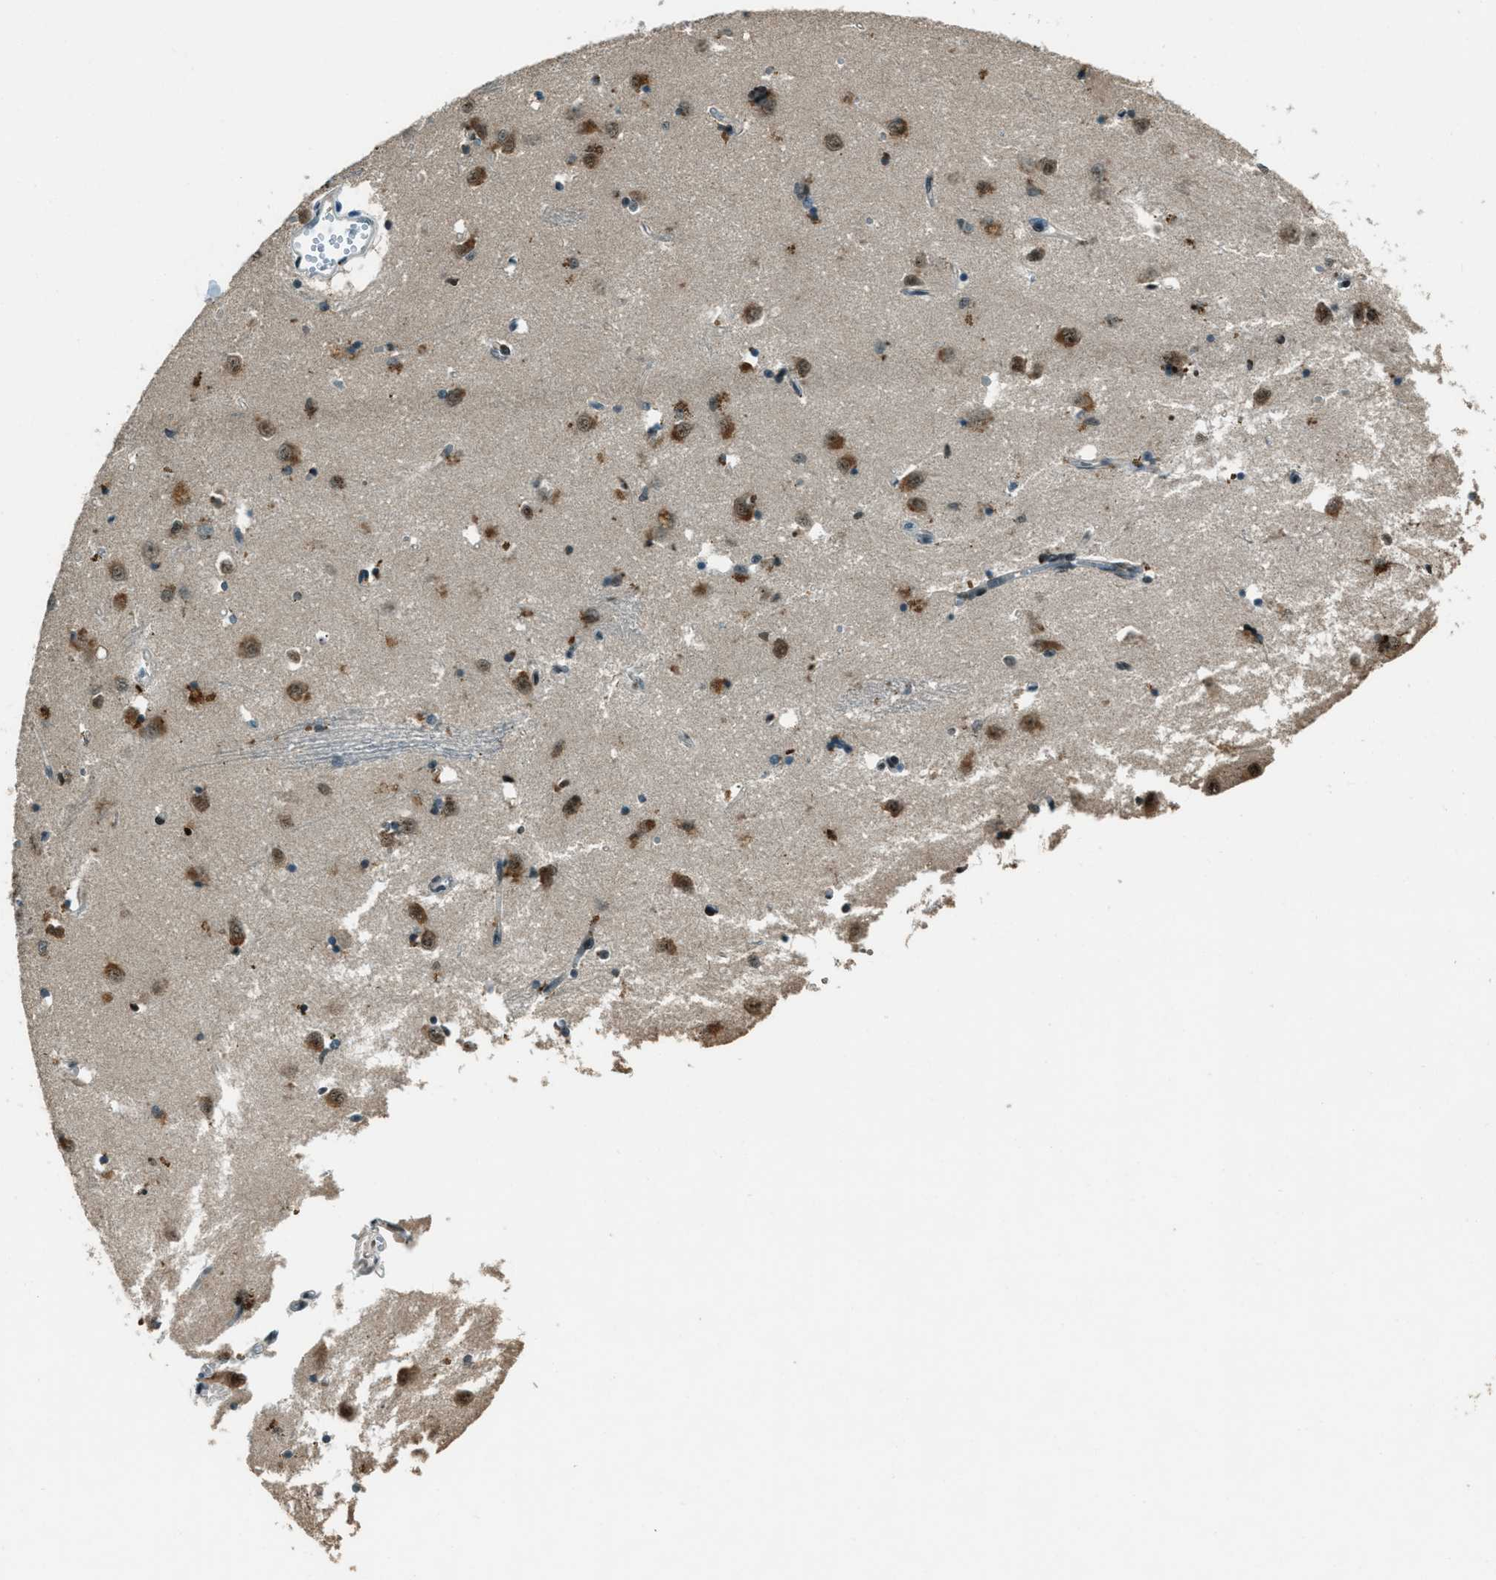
{"staining": {"intensity": "moderate", "quantity": "25%-75%", "location": "nuclear"}, "tissue": "caudate", "cell_type": "Glial cells", "image_type": "normal", "snomed": [{"axis": "morphology", "description": "Normal tissue, NOS"}, {"axis": "topography", "description": "Lateral ventricle wall"}], "caption": "IHC staining of normal caudate, which displays medium levels of moderate nuclear positivity in approximately 25%-75% of glial cells indicating moderate nuclear protein staining. The staining was performed using DAB (3,3'-diaminobenzidine) (brown) for protein detection and nuclei were counterstained in hematoxylin (blue).", "gene": "TARDBP", "patient": {"sex": "female", "age": 19}}